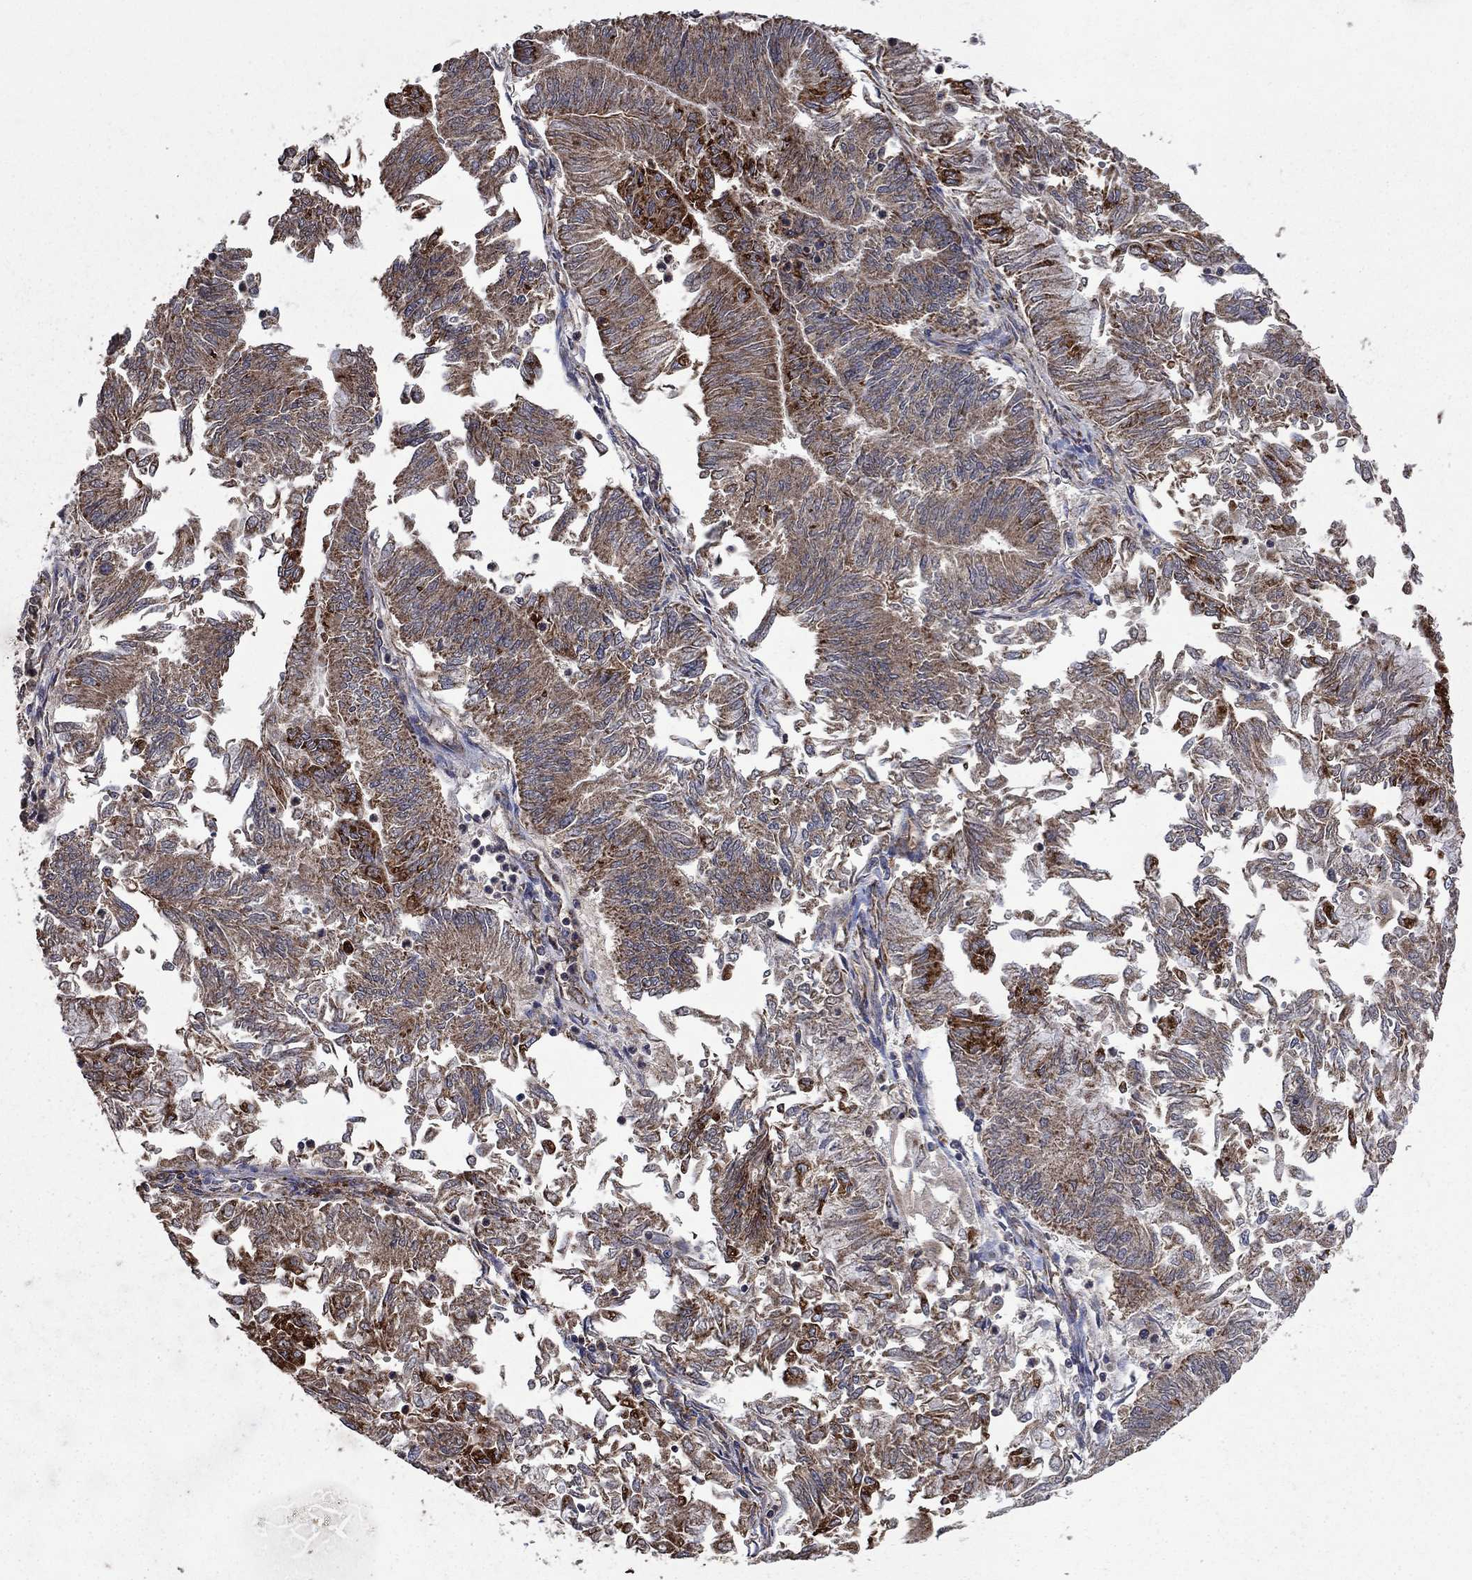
{"staining": {"intensity": "strong", "quantity": "<25%", "location": "cytoplasmic/membranous"}, "tissue": "endometrial cancer", "cell_type": "Tumor cells", "image_type": "cancer", "snomed": [{"axis": "morphology", "description": "Adenocarcinoma, NOS"}, {"axis": "topography", "description": "Endometrium"}], "caption": "The photomicrograph demonstrates a brown stain indicating the presence of a protein in the cytoplasmic/membranous of tumor cells in endometrial cancer (adenocarcinoma). The staining is performed using DAB (3,3'-diaminobenzidine) brown chromogen to label protein expression. The nuclei are counter-stained blue using hematoxylin.", "gene": "DPH1", "patient": {"sex": "female", "age": 59}}